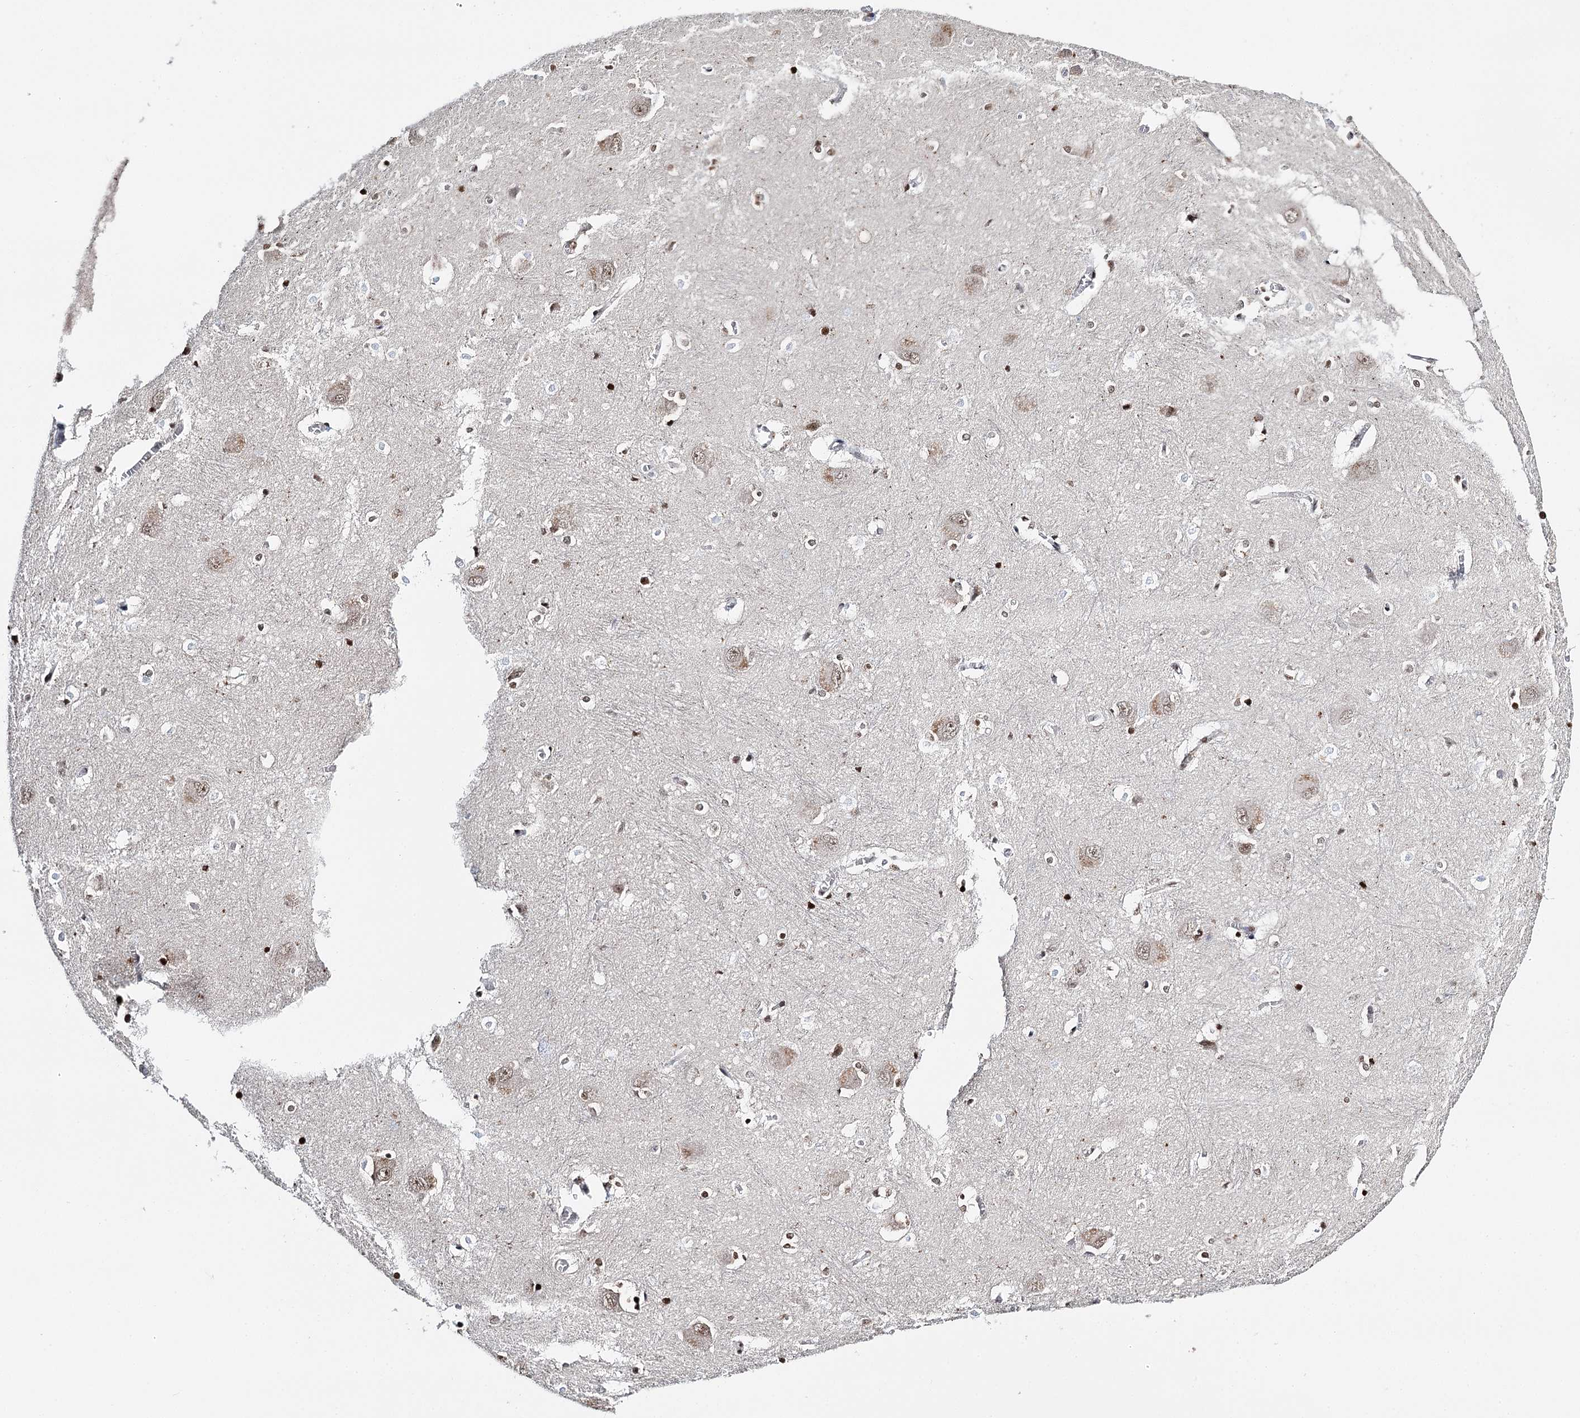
{"staining": {"intensity": "strong", "quantity": "25%-75%", "location": "nuclear"}, "tissue": "caudate", "cell_type": "Glial cells", "image_type": "normal", "snomed": [{"axis": "morphology", "description": "Normal tissue, NOS"}, {"axis": "topography", "description": "Lateral ventricle wall"}], "caption": "Caudate stained with DAB IHC displays high levels of strong nuclear positivity in approximately 25%-75% of glial cells.", "gene": "RPS27A", "patient": {"sex": "male", "age": 37}}